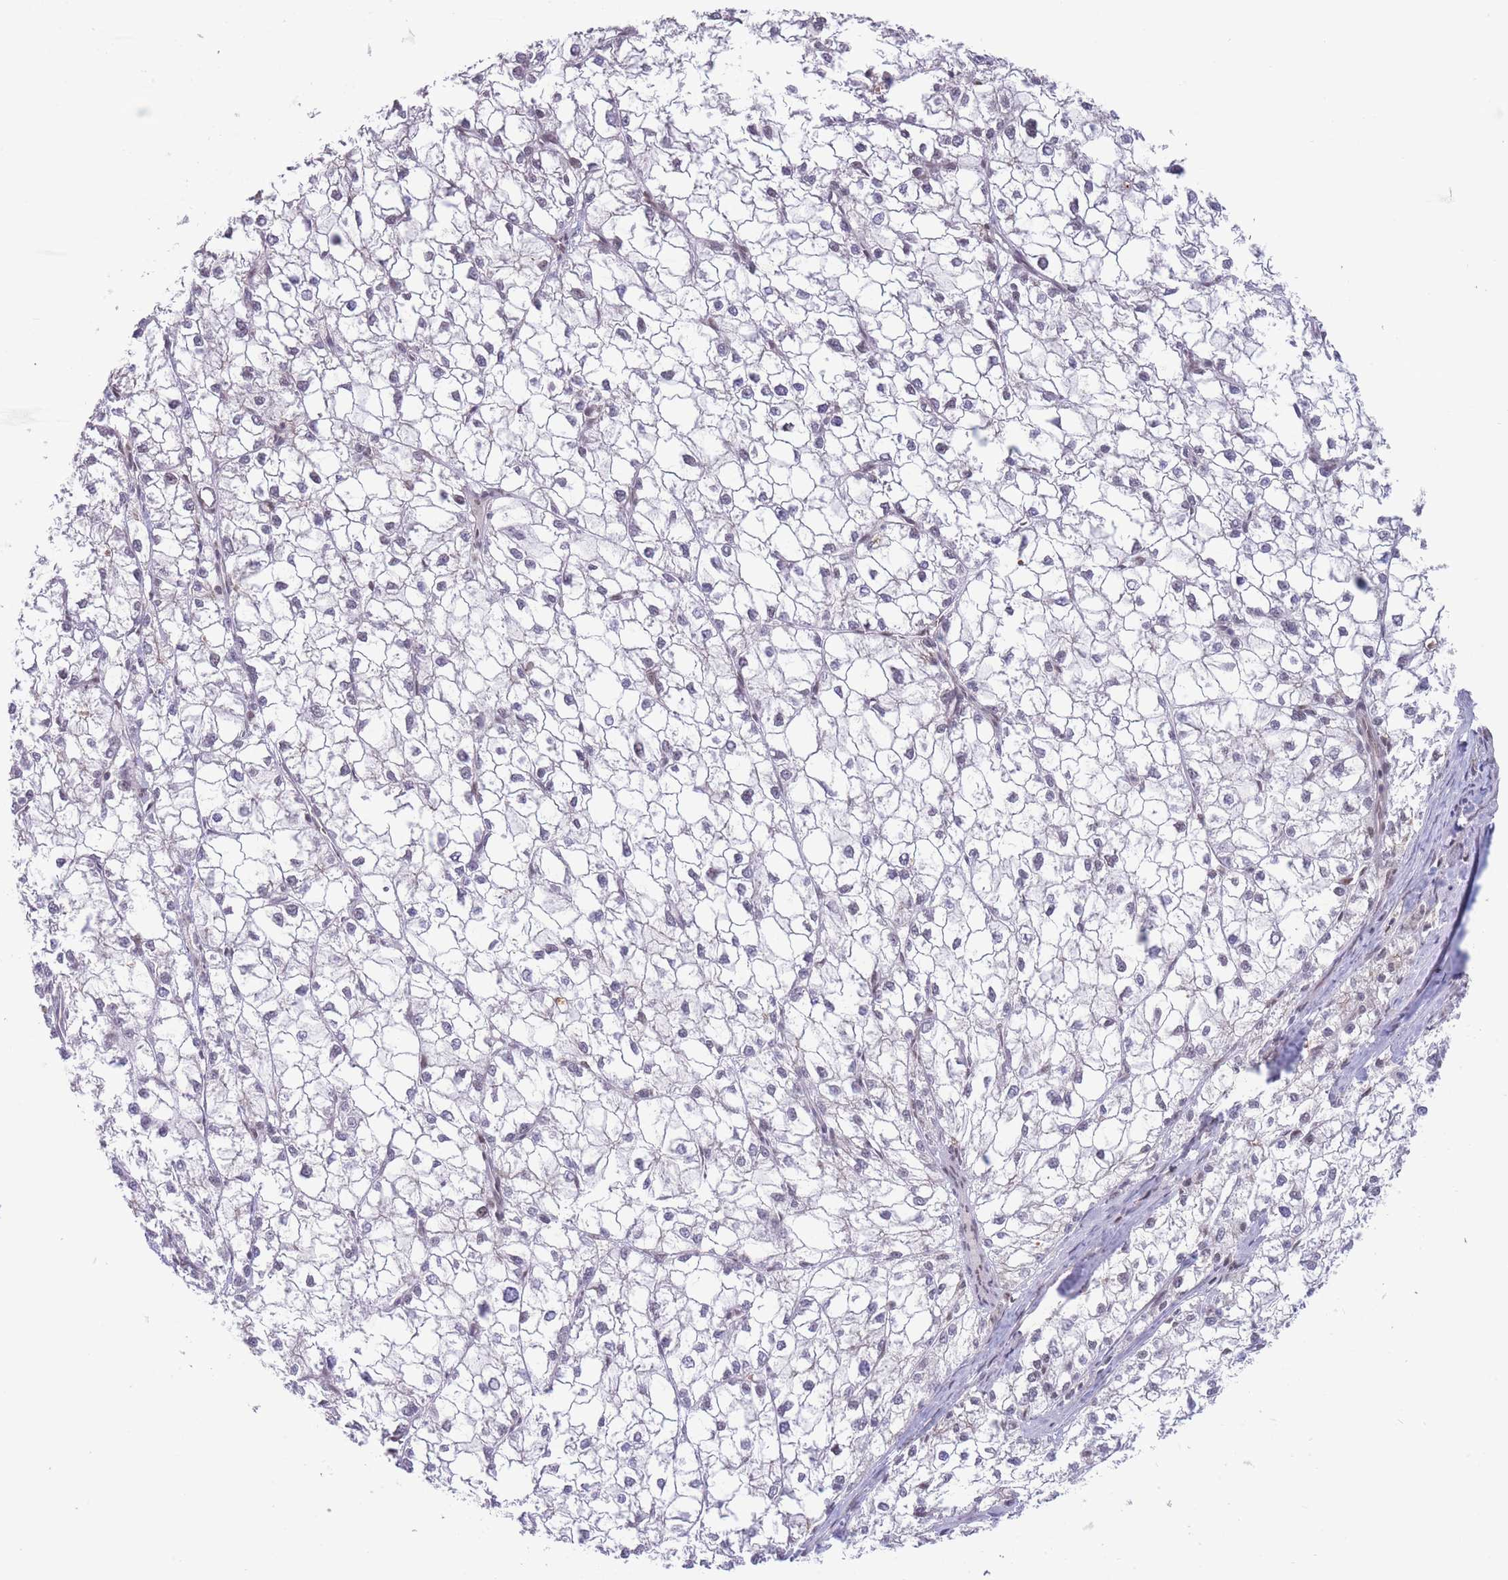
{"staining": {"intensity": "negative", "quantity": "none", "location": "none"}, "tissue": "liver cancer", "cell_type": "Tumor cells", "image_type": "cancer", "snomed": [{"axis": "morphology", "description": "Carcinoma, Hepatocellular, NOS"}, {"axis": "topography", "description": "Liver"}], "caption": "Immunohistochemistry (IHC) of liver hepatocellular carcinoma reveals no positivity in tumor cells. (Stains: DAB IHC with hematoxylin counter stain, Microscopy: brightfield microscopy at high magnification).", "gene": "SMAD9", "patient": {"sex": "female", "age": 43}}